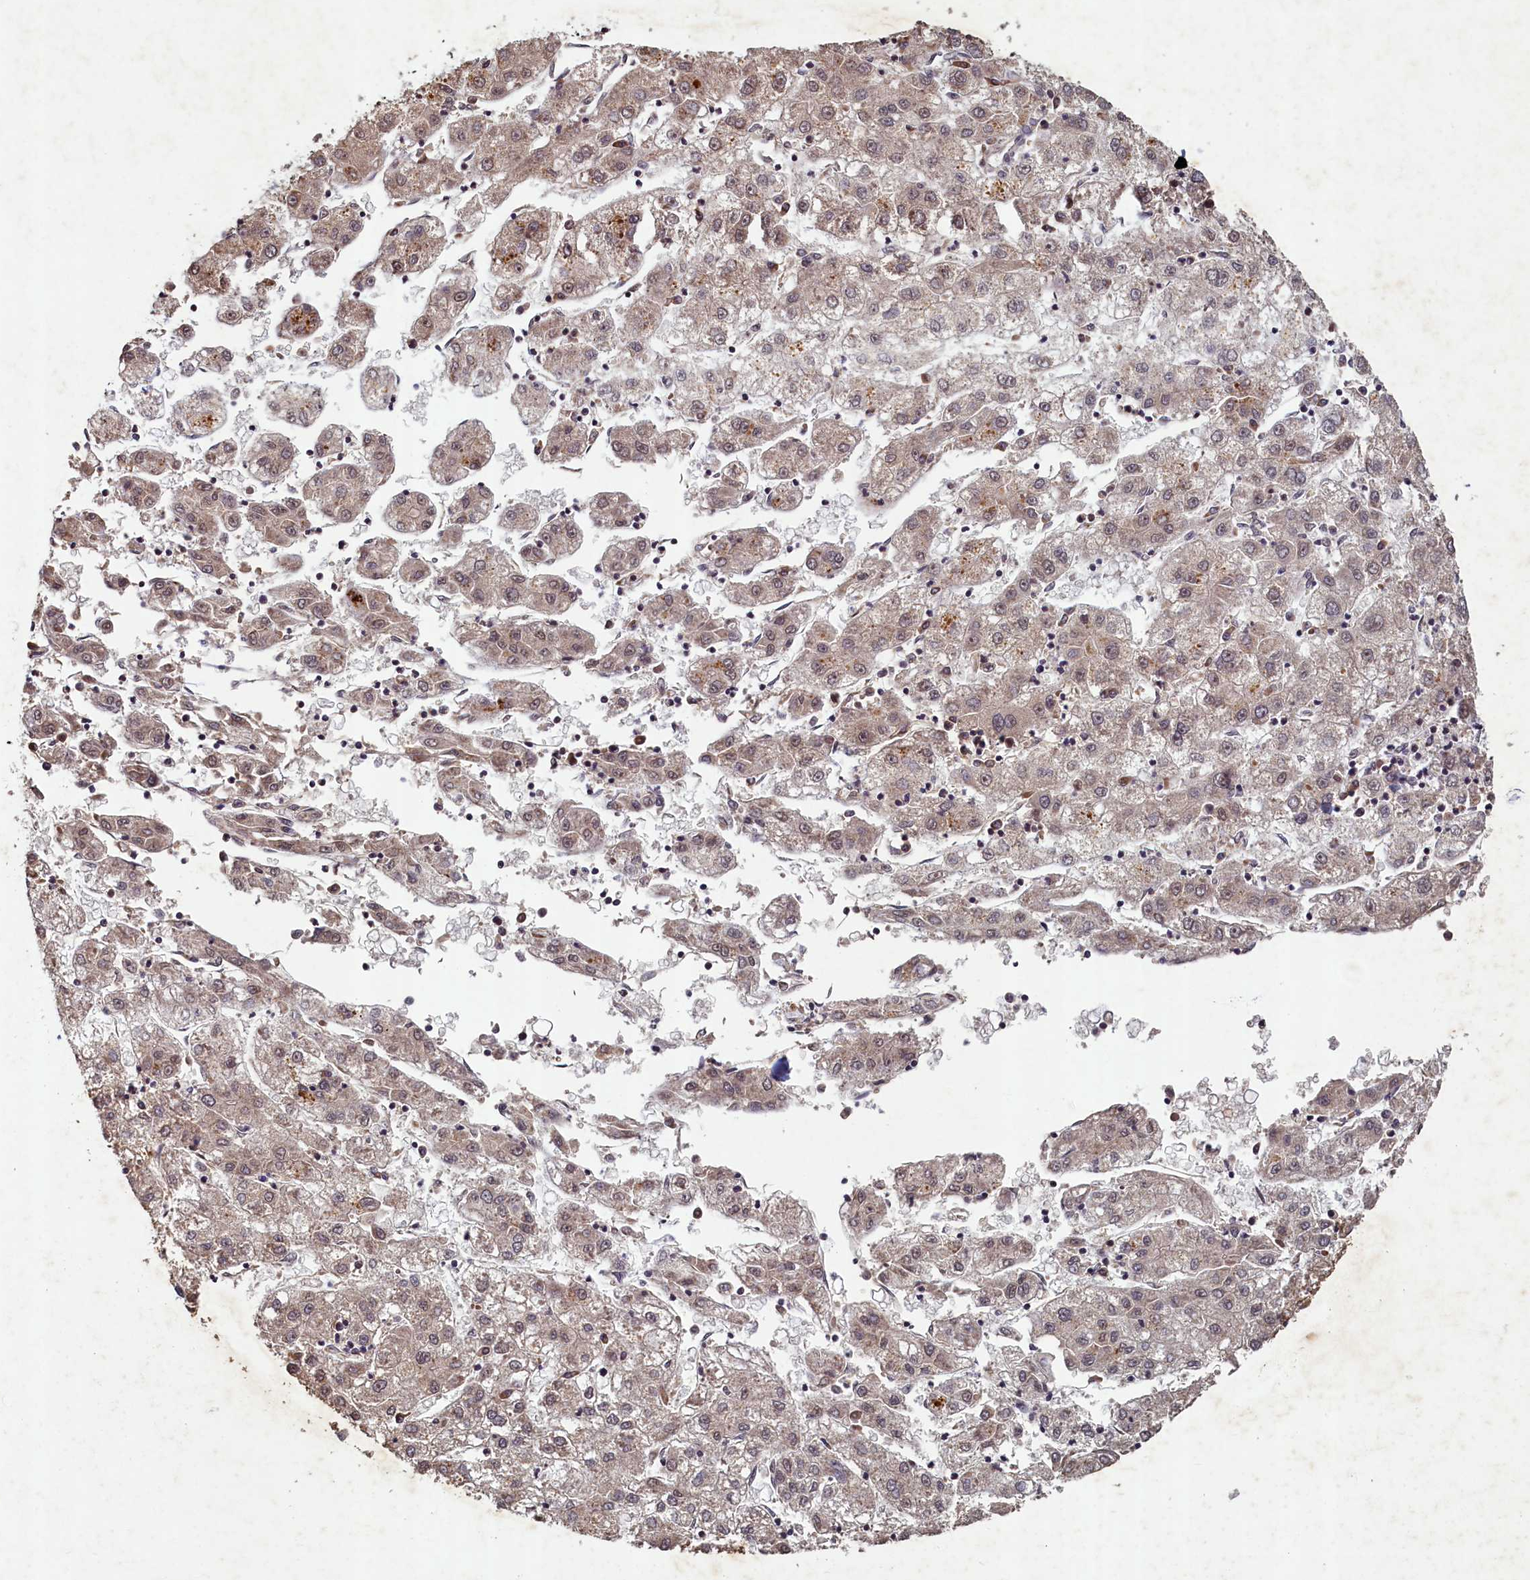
{"staining": {"intensity": "weak", "quantity": "25%-75%", "location": "cytoplasmic/membranous,nuclear"}, "tissue": "liver cancer", "cell_type": "Tumor cells", "image_type": "cancer", "snomed": [{"axis": "morphology", "description": "Carcinoma, Hepatocellular, NOS"}, {"axis": "topography", "description": "Liver"}], "caption": "The micrograph exhibits immunohistochemical staining of liver cancer (hepatocellular carcinoma). There is weak cytoplasmic/membranous and nuclear staining is present in about 25%-75% of tumor cells. The protein of interest is shown in brown color, while the nuclei are stained blue.", "gene": "LATS2", "patient": {"sex": "male", "age": 72}}